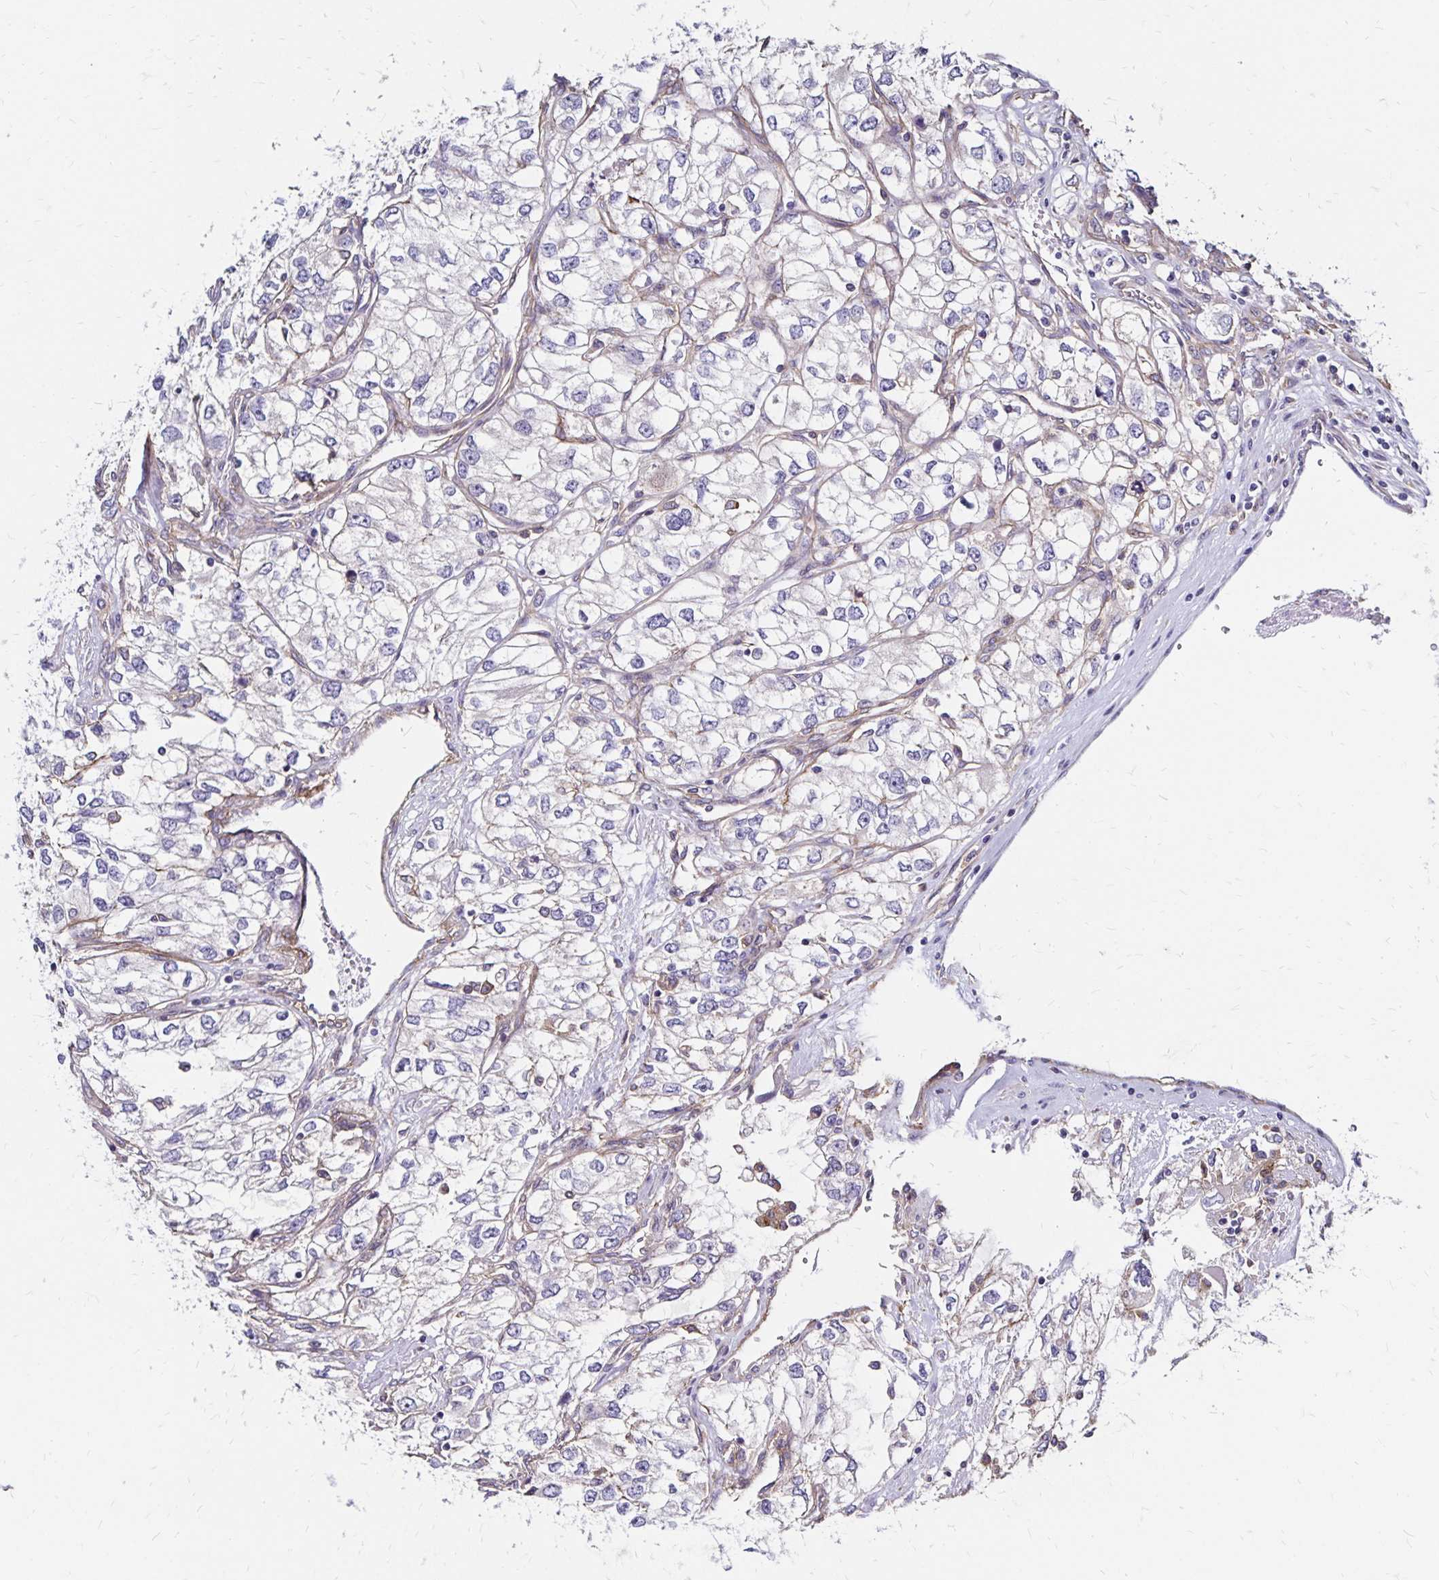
{"staining": {"intensity": "negative", "quantity": "none", "location": "none"}, "tissue": "renal cancer", "cell_type": "Tumor cells", "image_type": "cancer", "snomed": [{"axis": "morphology", "description": "Adenocarcinoma, NOS"}, {"axis": "topography", "description": "Kidney"}], "caption": "DAB (3,3'-diaminobenzidine) immunohistochemical staining of human renal cancer shows no significant expression in tumor cells.", "gene": "TNS3", "patient": {"sex": "female", "age": 59}}